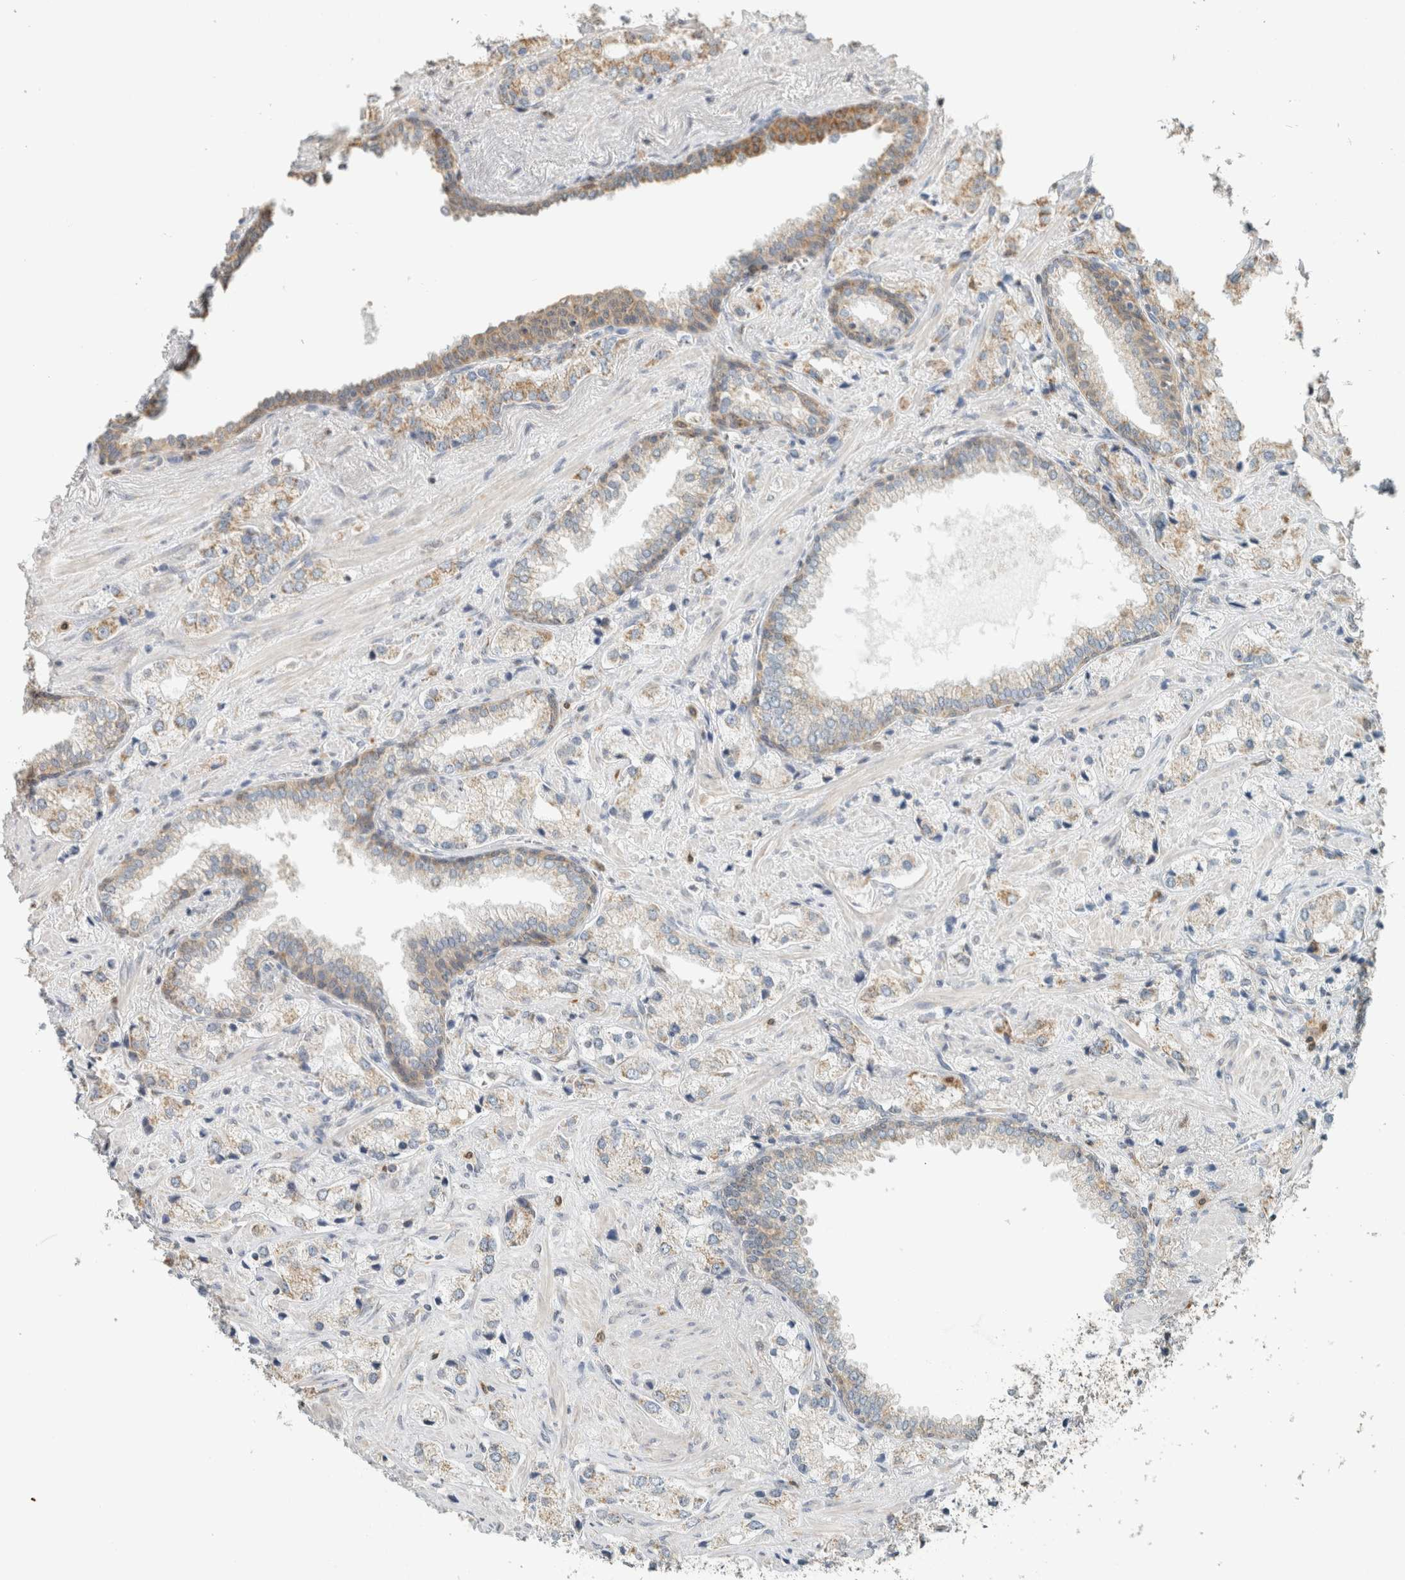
{"staining": {"intensity": "weak", "quantity": "25%-75%", "location": "cytoplasmic/membranous"}, "tissue": "prostate cancer", "cell_type": "Tumor cells", "image_type": "cancer", "snomed": [{"axis": "morphology", "description": "Adenocarcinoma, High grade"}, {"axis": "topography", "description": "Prostate"}], "caption": "A micrograph showing weak cytoplasmic/membranous staining in approximately 25%-75% of tumor cells in prostate cancer, as visualized by brown immunohistochemical staining.", "gene": "CAPG", "patient": {"sex": "male", "age": 66}}